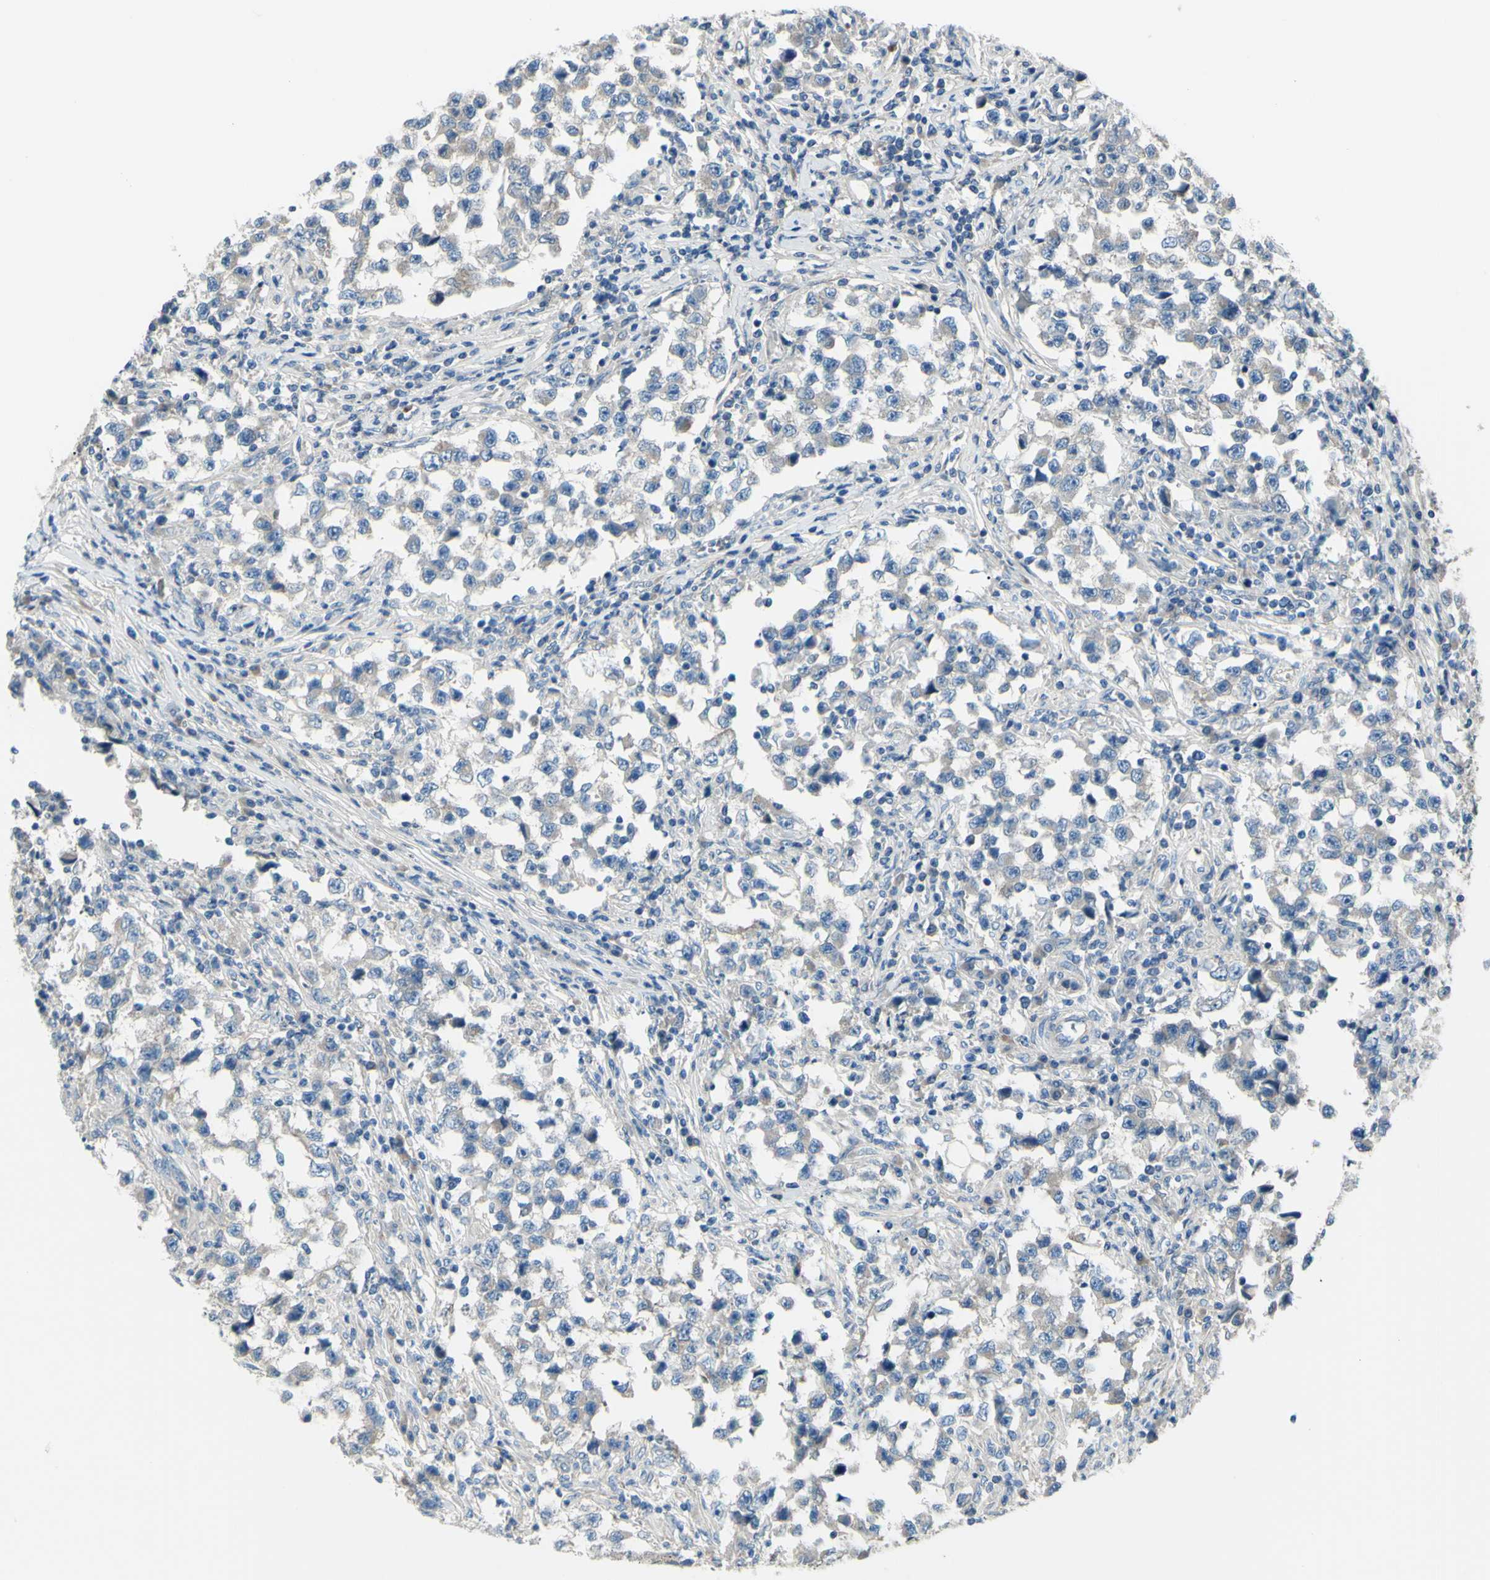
{"staining": {"intensity": "weak", "quantity": ">75%", "location": "cytoplasmic/membranous"}, "tissue": "testis cancer", "cell_type": "Tumor cells", "image_type": "cancer", "snomed": [{"axis": "morphology", "description": "Carcinoma, Embryonal, NOS"}, {"axis": "topography", "description": "Testis"}], "caption": "Human testis cancer stained with a brown dye shows weak cytoplasmic/membranous positive expression in about >75% of tumor cells.", "gene": "PCDHGA2", "patient": {"sex": "male", "age": 21}}